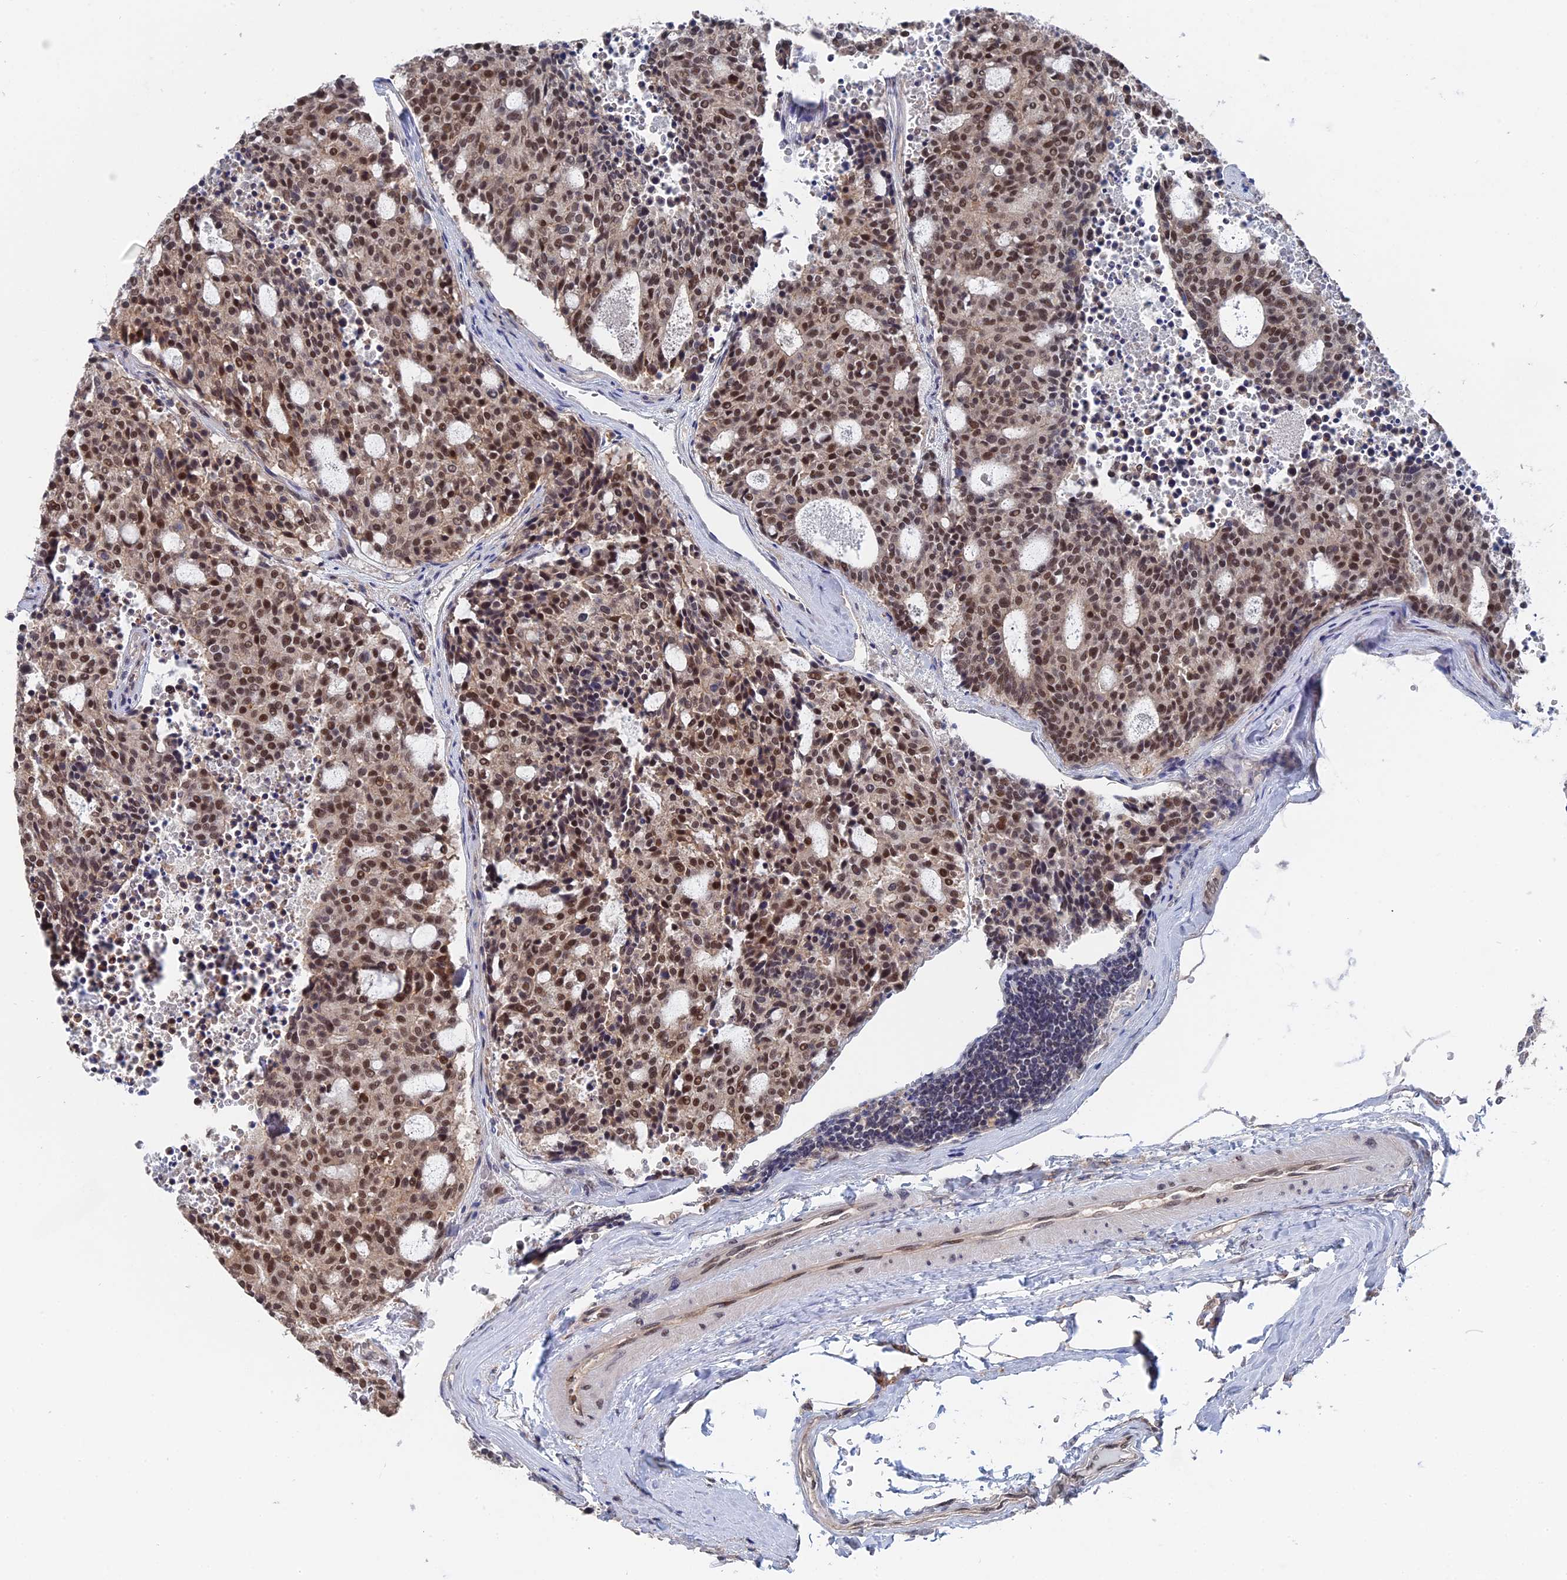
{"staining": {"intensity": "moderate", "quantity": ">75%", "location": "nuclear"}, "tissue": "carcinoid", "cell_type": "Tumor cells", "image_type": "cancer", "snomed": [{"axis": "morphology", "description": "Carcinoid, malignant, NOS"}, {"axis": "topography", "description": "Pancreas"}], "caption": "Immunohistochemical staining of human malignant carcinoid demonstrates medium levels of moderate nuclear protein expression in approximately >75% of tumor cells. The staining was performed using DAB (3,3'-diaminobenzidine), with brown indicating positive protein expression. Nuclei are stained blue with hematoxylin.", "gene": "TSSC4", "patient": {"sex": "female", "age": 54}}